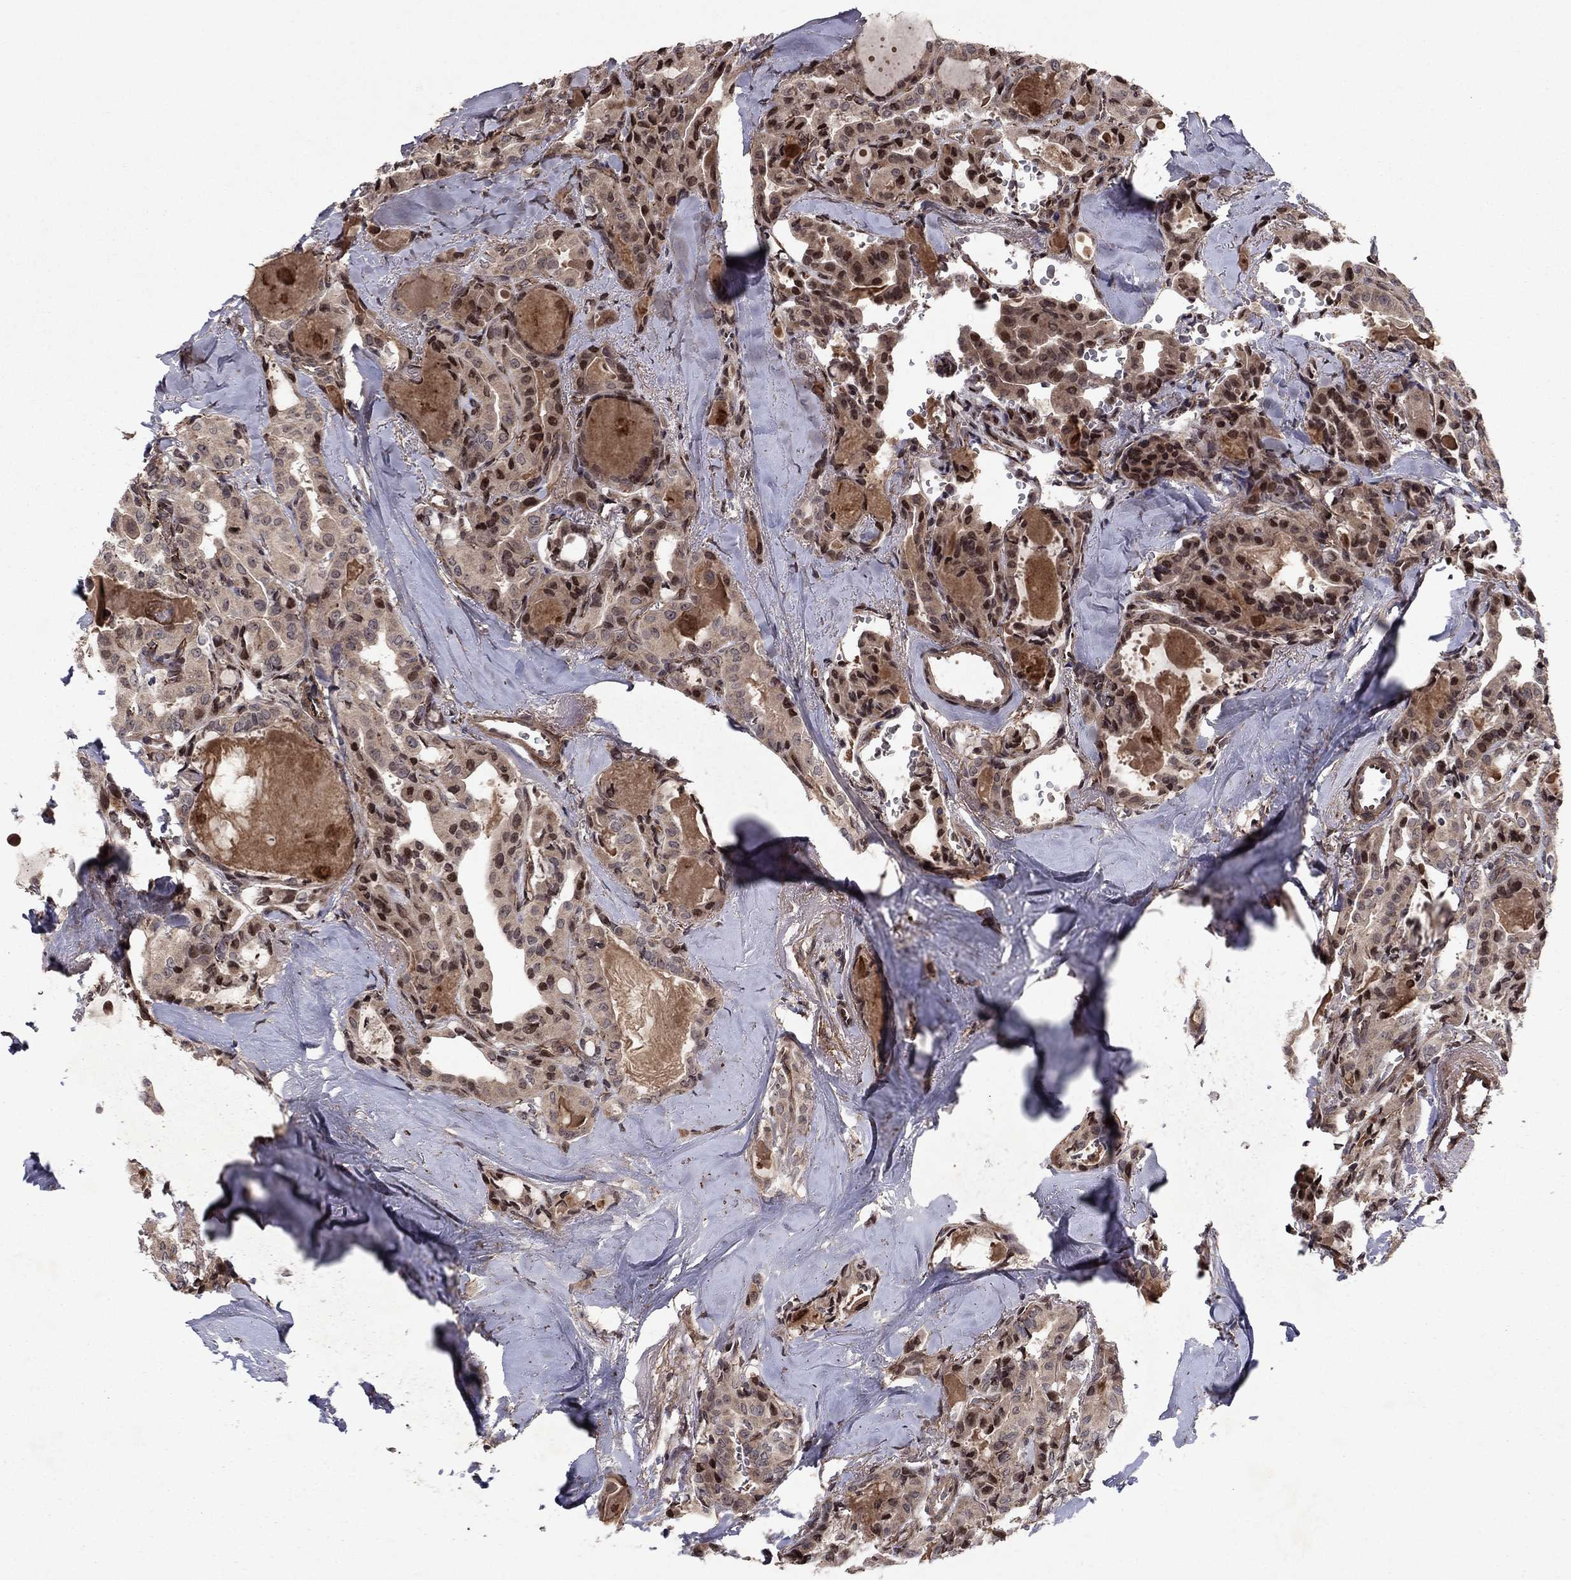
{"staining": {"intensity": "moderate", "quantity": "25%-75%", "location": "nuclear"}, "tissue": "thyroid cancer", "cell_type": "Tumor cells", "image_type": "cancer", "snomed": [{"axis": "morphology", "description": "Papillary adenocarcinoma, NOS"}, {"axis": "topography", "description": "Thyroid gland"}], "caption": "Immunohistochemical staining of human thyroid cancer exhibits medium levels of moderate nuclear staining in approximately 25%-75% of tumor cells.", "gene": "SORBS1", "patient": {"sex": "female", "age": 41}}